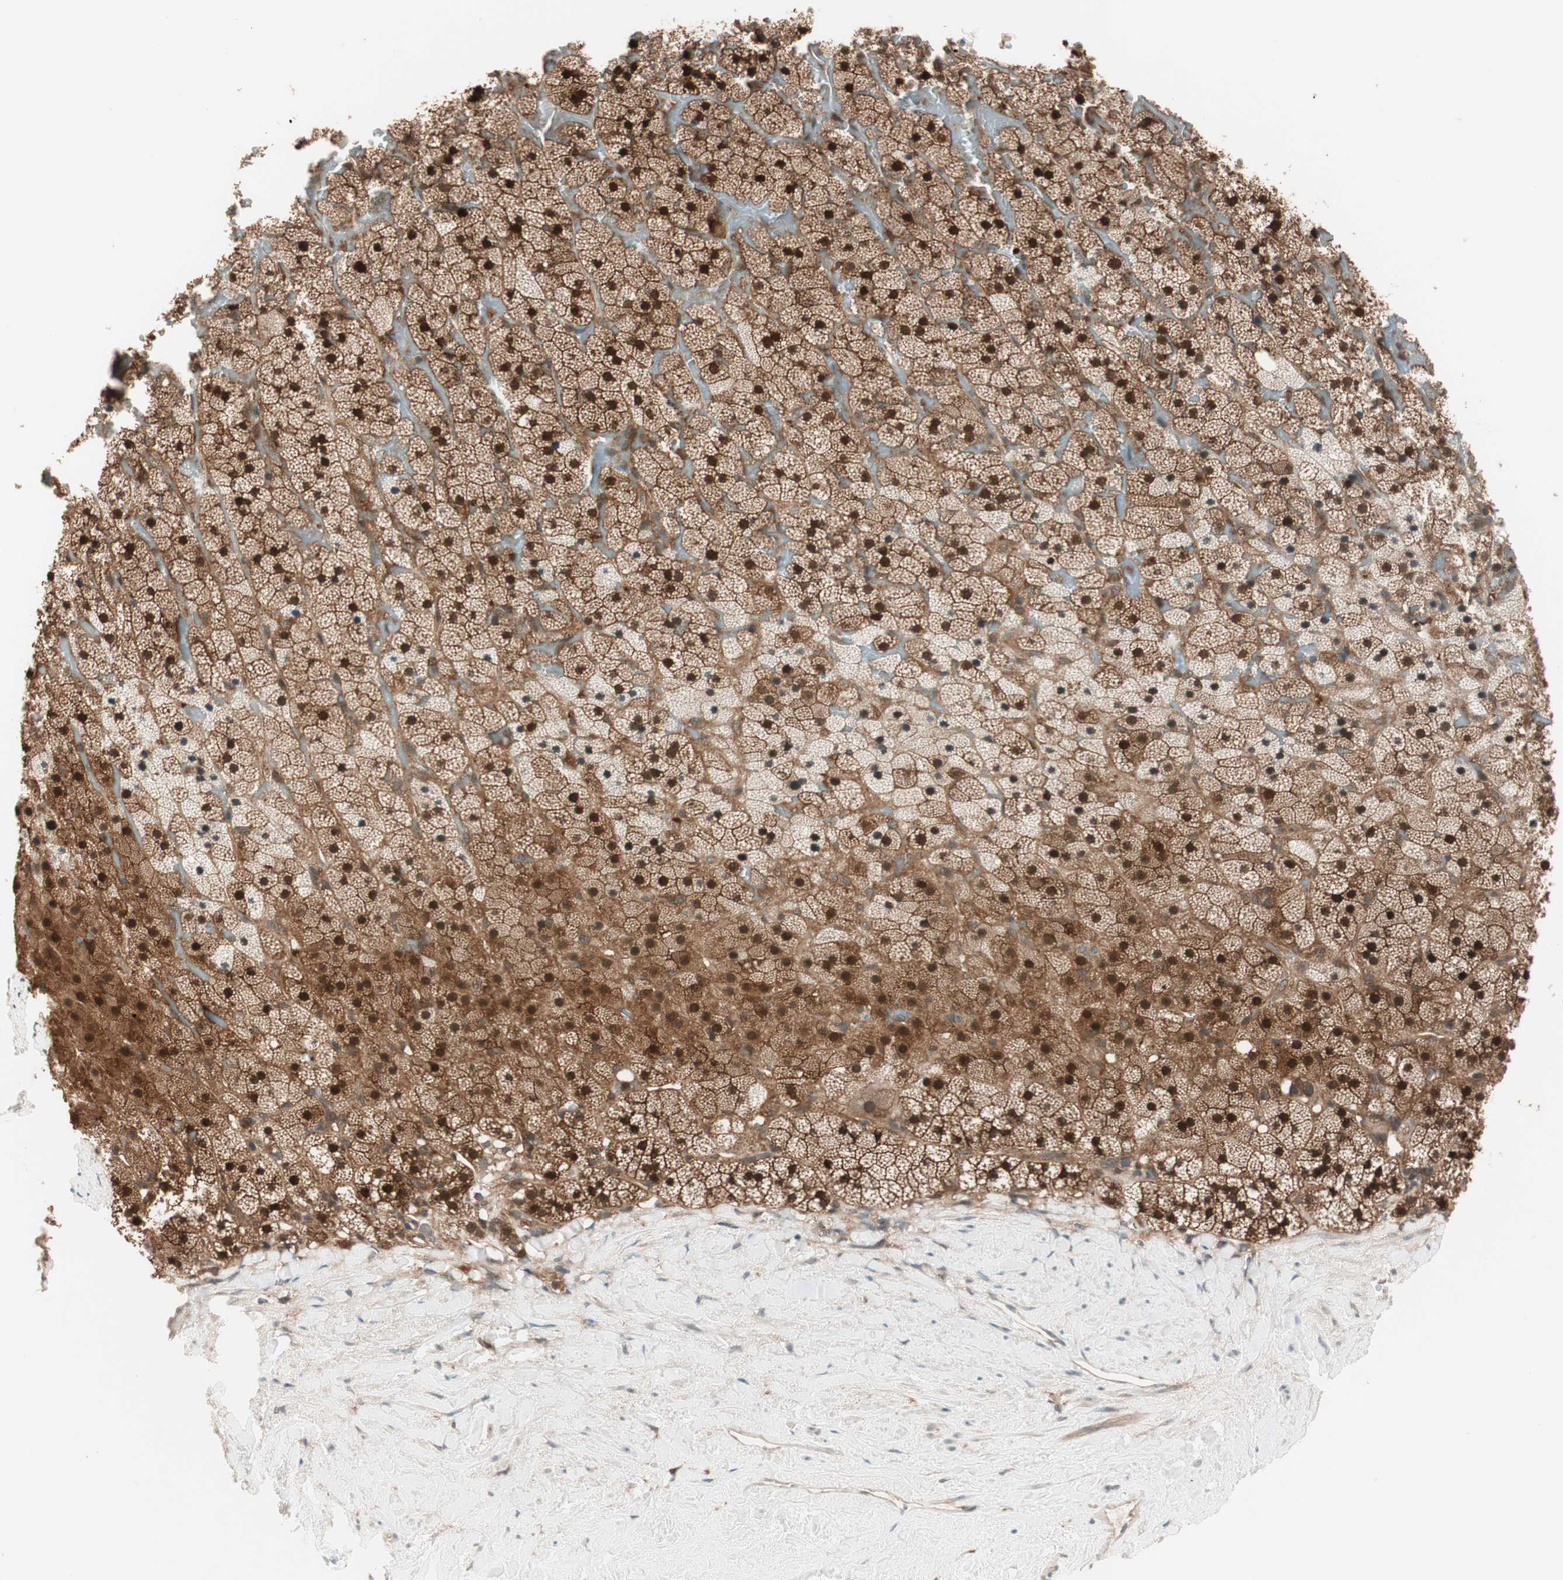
{"staining": {"intensity": "strong", "quantity": ">75%", "location": "cytoplasmic/membranous,nuclear"}, "tissue": "adrenal gland", "cell_type": "Glandular cells", "image_type": "normal", "snomed": [{"axis": "morphology", "description": "Normal tissue, NOS"}, {"axis": "topography", "description": "Adrenal gland"}], "caption": "Benign adrenal gland shows strong cytoplasmic/membranous,nuclear staining in approximately >75% of glandular cells, visualized by immunohistochemistry.", "gene": "GALT", "patient": {"sex": "male", "age": 35}}